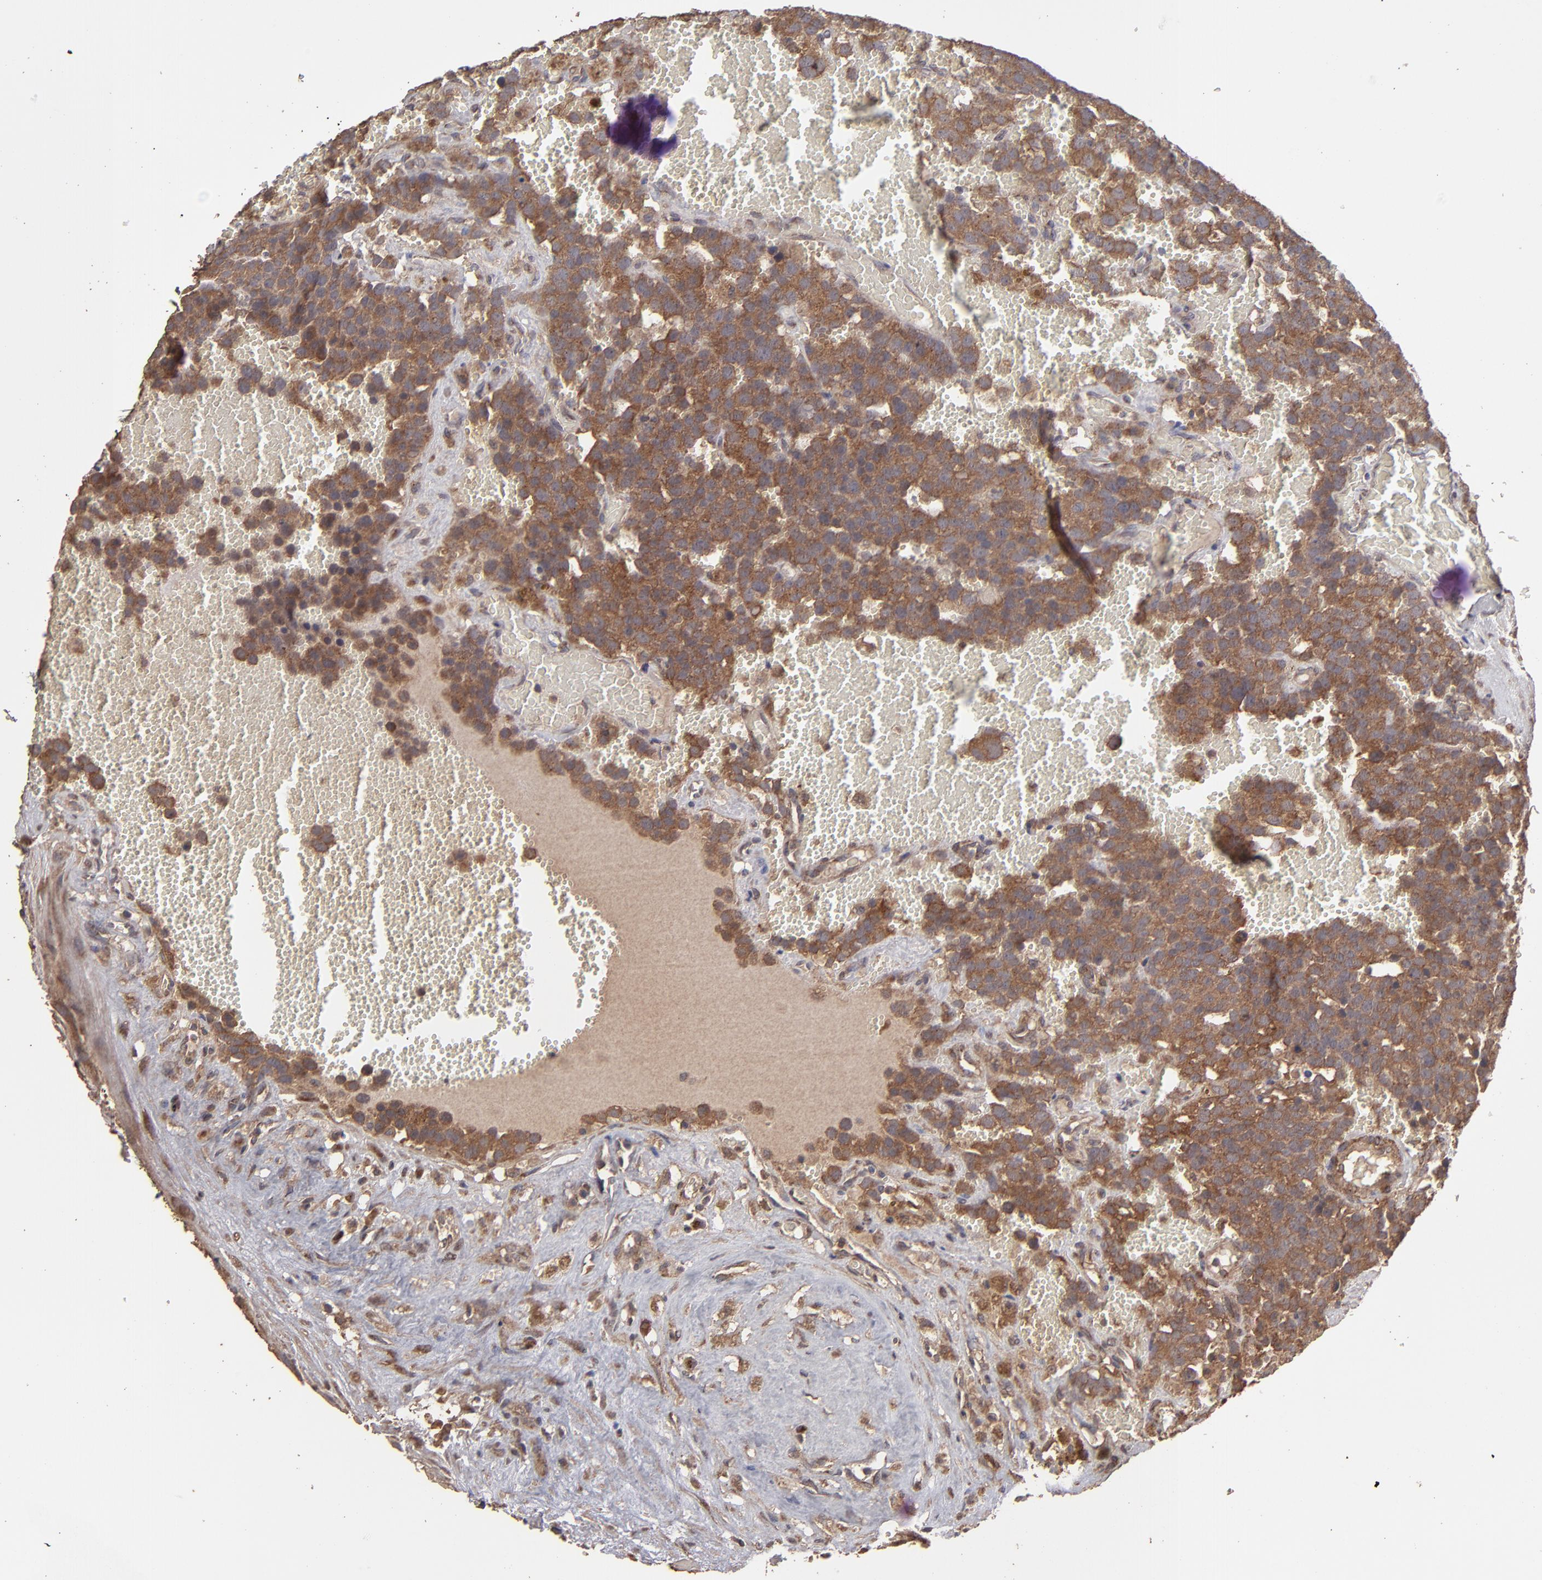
{"staining": {"intensity": "moderate", "quantity": ">75%", "location": "cytoplasmic/membranous"}, "tissue": "testis cancer", "cell_type": "Tumor cells", "image_type": "cancer", "snomed": [{"axis": "morphology", "description": "Seminoma, NOS"}, {"axis": "topography", "description": "Testis"}], "caption": "Testis seminoma was stained to show a protein in brown. There is medium levels of moderate cytoplasmic/membranous staining in about >75% of tumor cells. The staining was performed using DAB, with brown indicating positive protein expression. Nuclei are stained blue with hematoxylin.", "gene": "MMP2", "patient": {"sex": "male", "age": 71}}